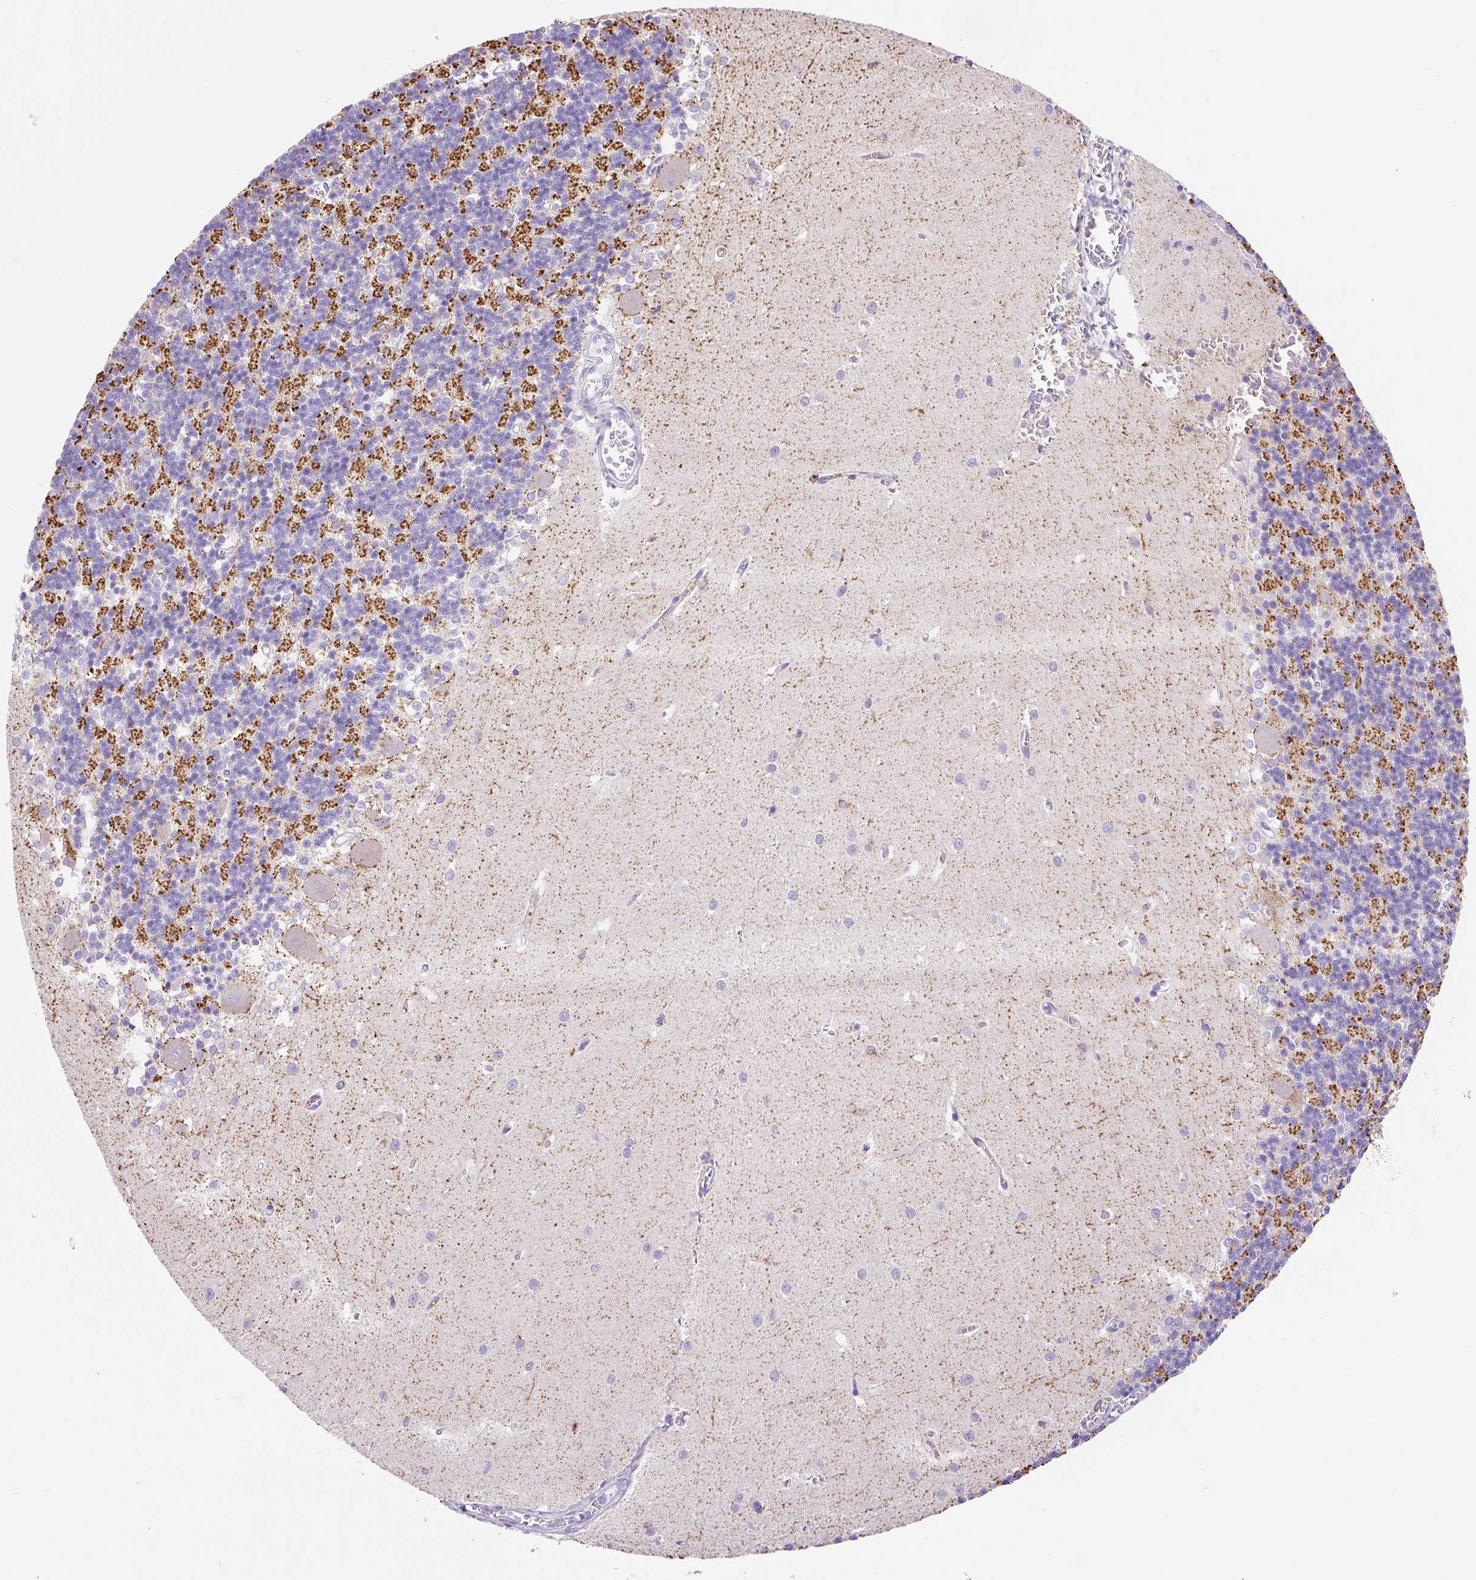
{"staining": {"intensity": "strong", "quantity": "25%-75%", "location": "cytoplasmic/membranous"}, "tissue": "cerebellum", "cell_type": "Cells in granular layer", "image_type": "normal", "snomed": [{"axis": "morphology", "description": "Normal tissue, NOS"}, {"axis": "topography", "description": "Cerebellum"}], "caption": "Brown immunohistochemical staining in unremarkable cerebellum reveals strong cytoplasmic/membranous expression in approximately 25%-75% of cells in granular layer.", "gene": "ASB4", "patient": {"sex": "male", "age": 37}}